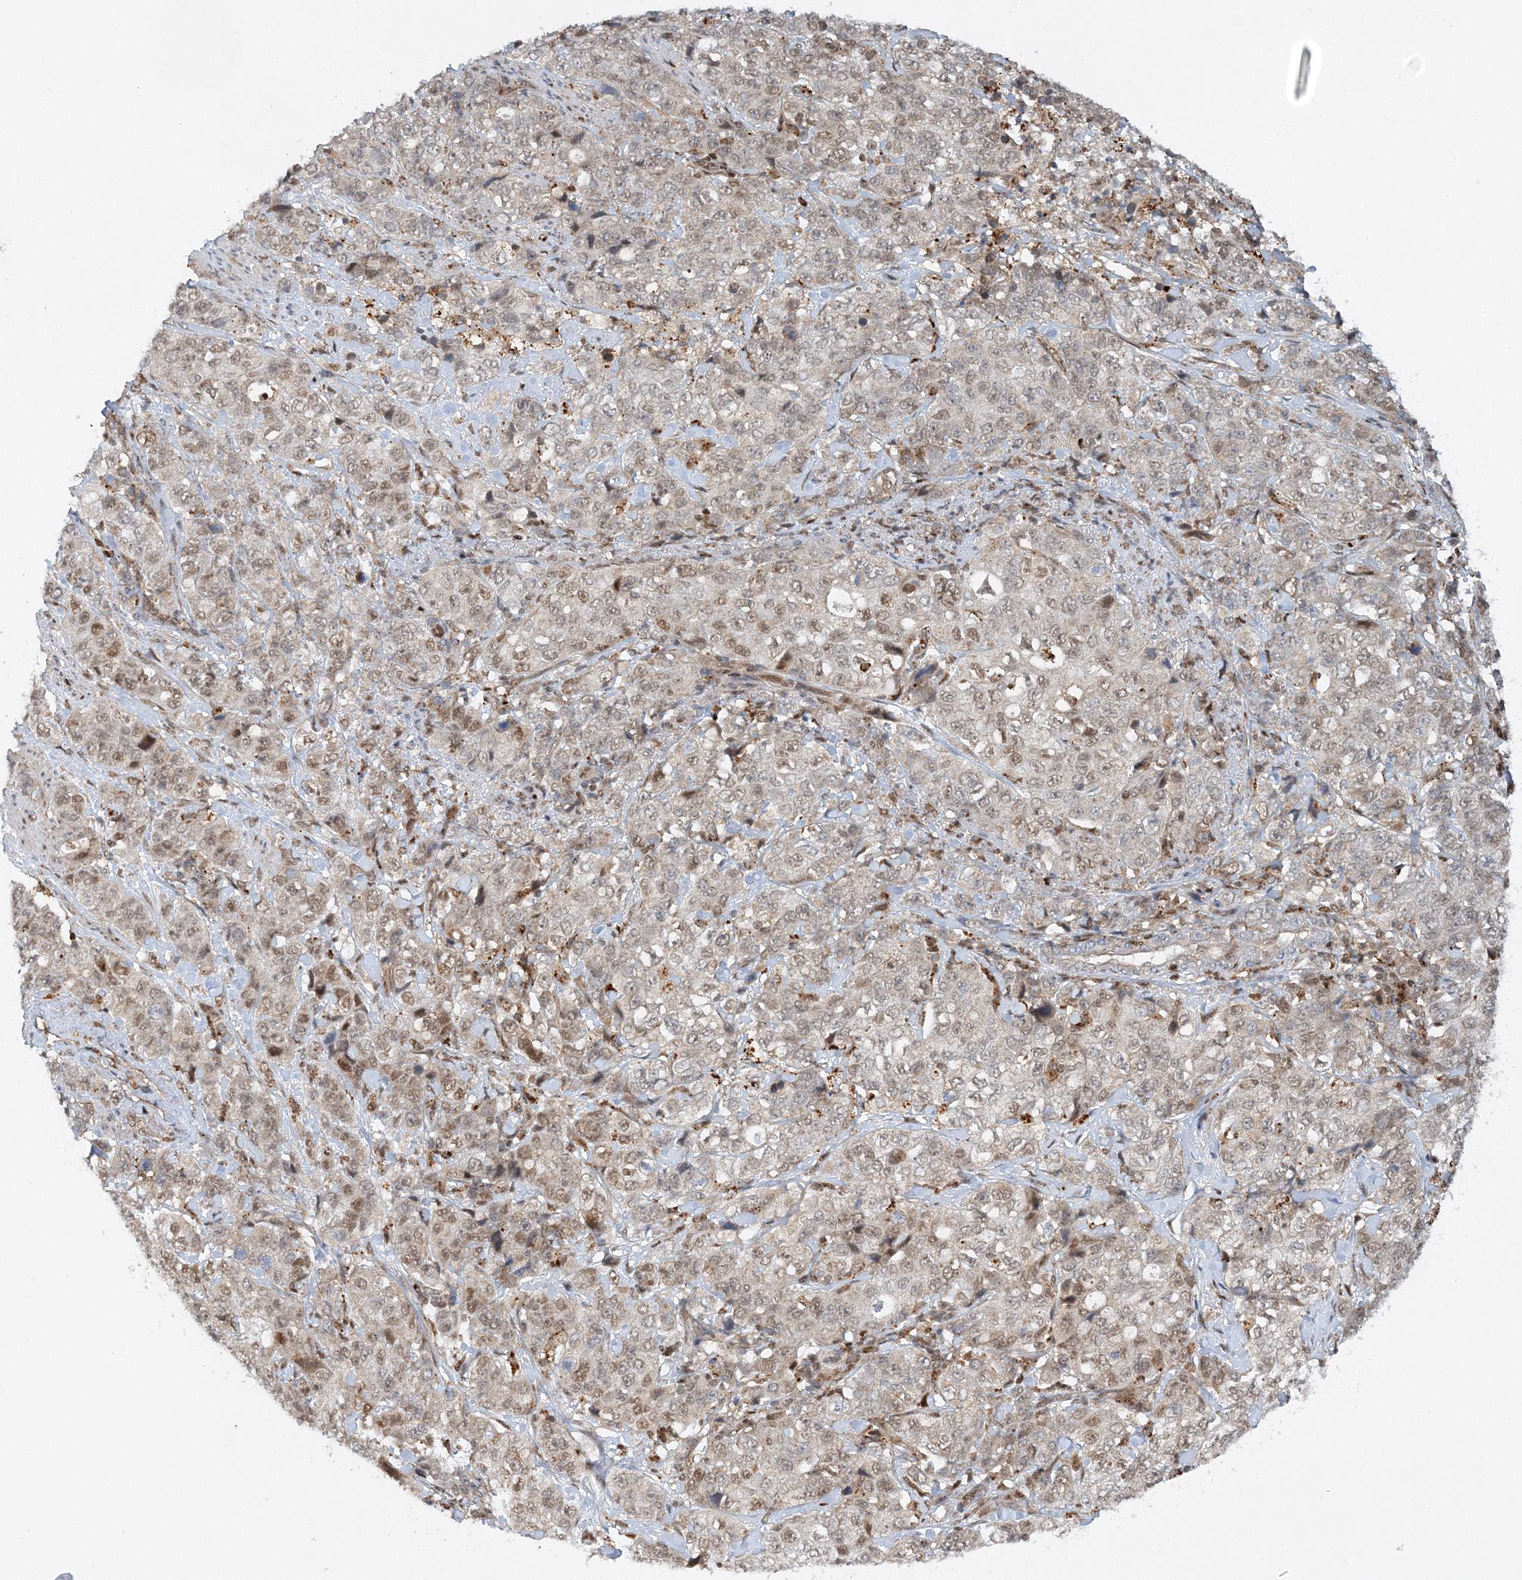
{"staining": {"intensity": "moderate", "quantity": ">75%", "location": "cytoplasmic/membranous,nuclear"}, "tissue": "stomach cancer", "cell_type": "Tumor cells", "image_type": "cancer", "snomed": [{"axis": "morphology", "description": "Adenocarcinoma, NOS"}, {"axis": "topography", "description": "Stomach"}], "caption": "Tumor cells demonstrate medium levels of moderate cytoplasmic/membranous and nuclear expression in approximately >75% of cells in stomach adenocarcinoma.", "gene": "RAB11FIP2", "patient": {"sex": "male", "age": 48}}